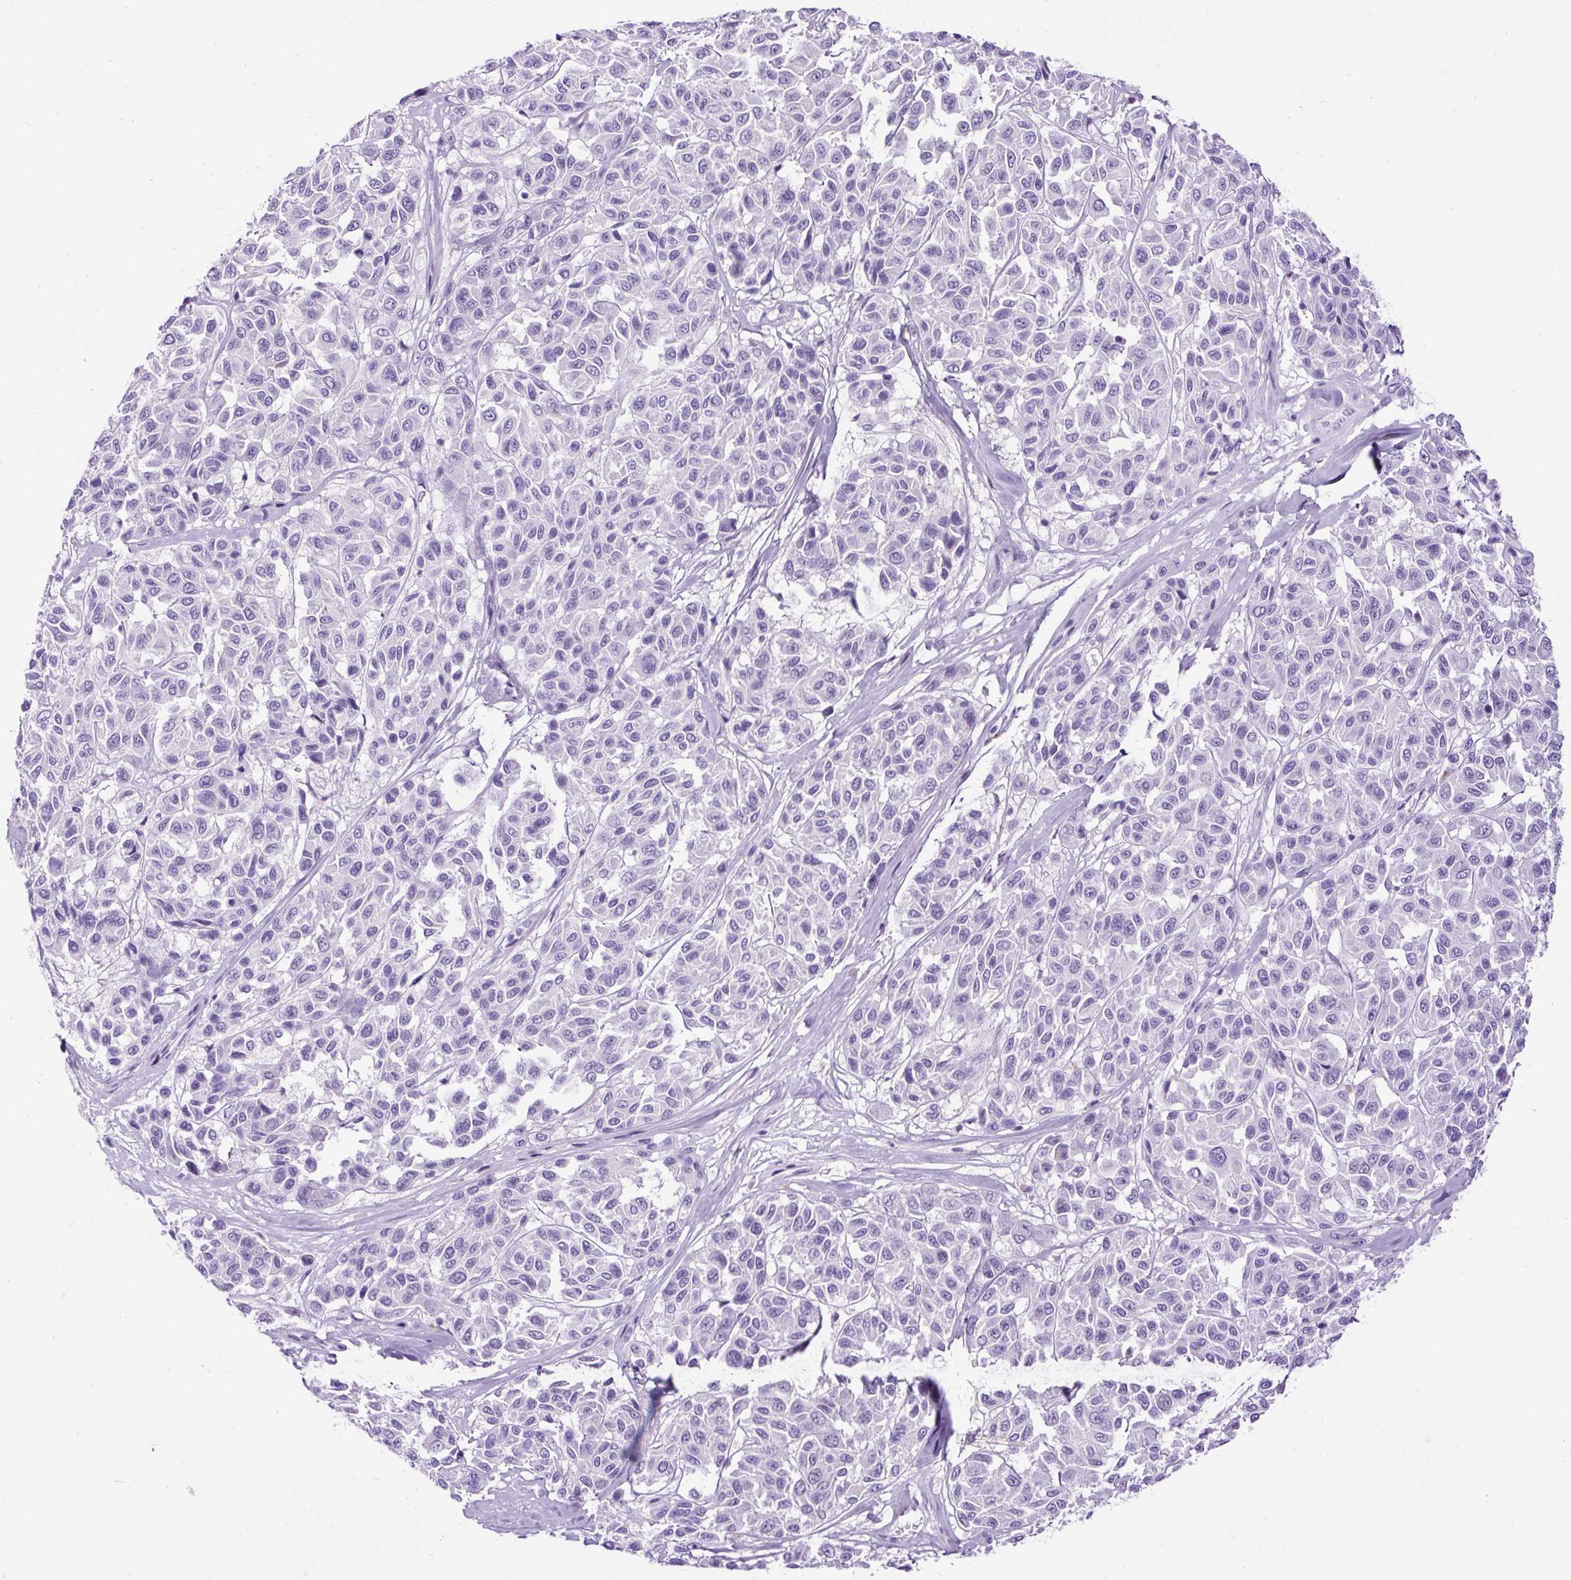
{"staining": {"intensity": "negative", "quantity": "none", "location": "none"}, "tissue": "melanoma", "cell_type": "Tumor cells", "image_type": "cancer", "snomed": [{"axis": "morphology", "description": "Malignant melanoma, NOS"}, {"axis": "topography", "description": "Skin"}], "caption": "This micrograph is of malignant melanoma stained with immunohistochemistry to label a protein in brown with the nuclei are counter-stained blue. There is no positivity in tumor cells.", "gene": "PDIA2", "patient": {"sex": "female", "age": 66}}